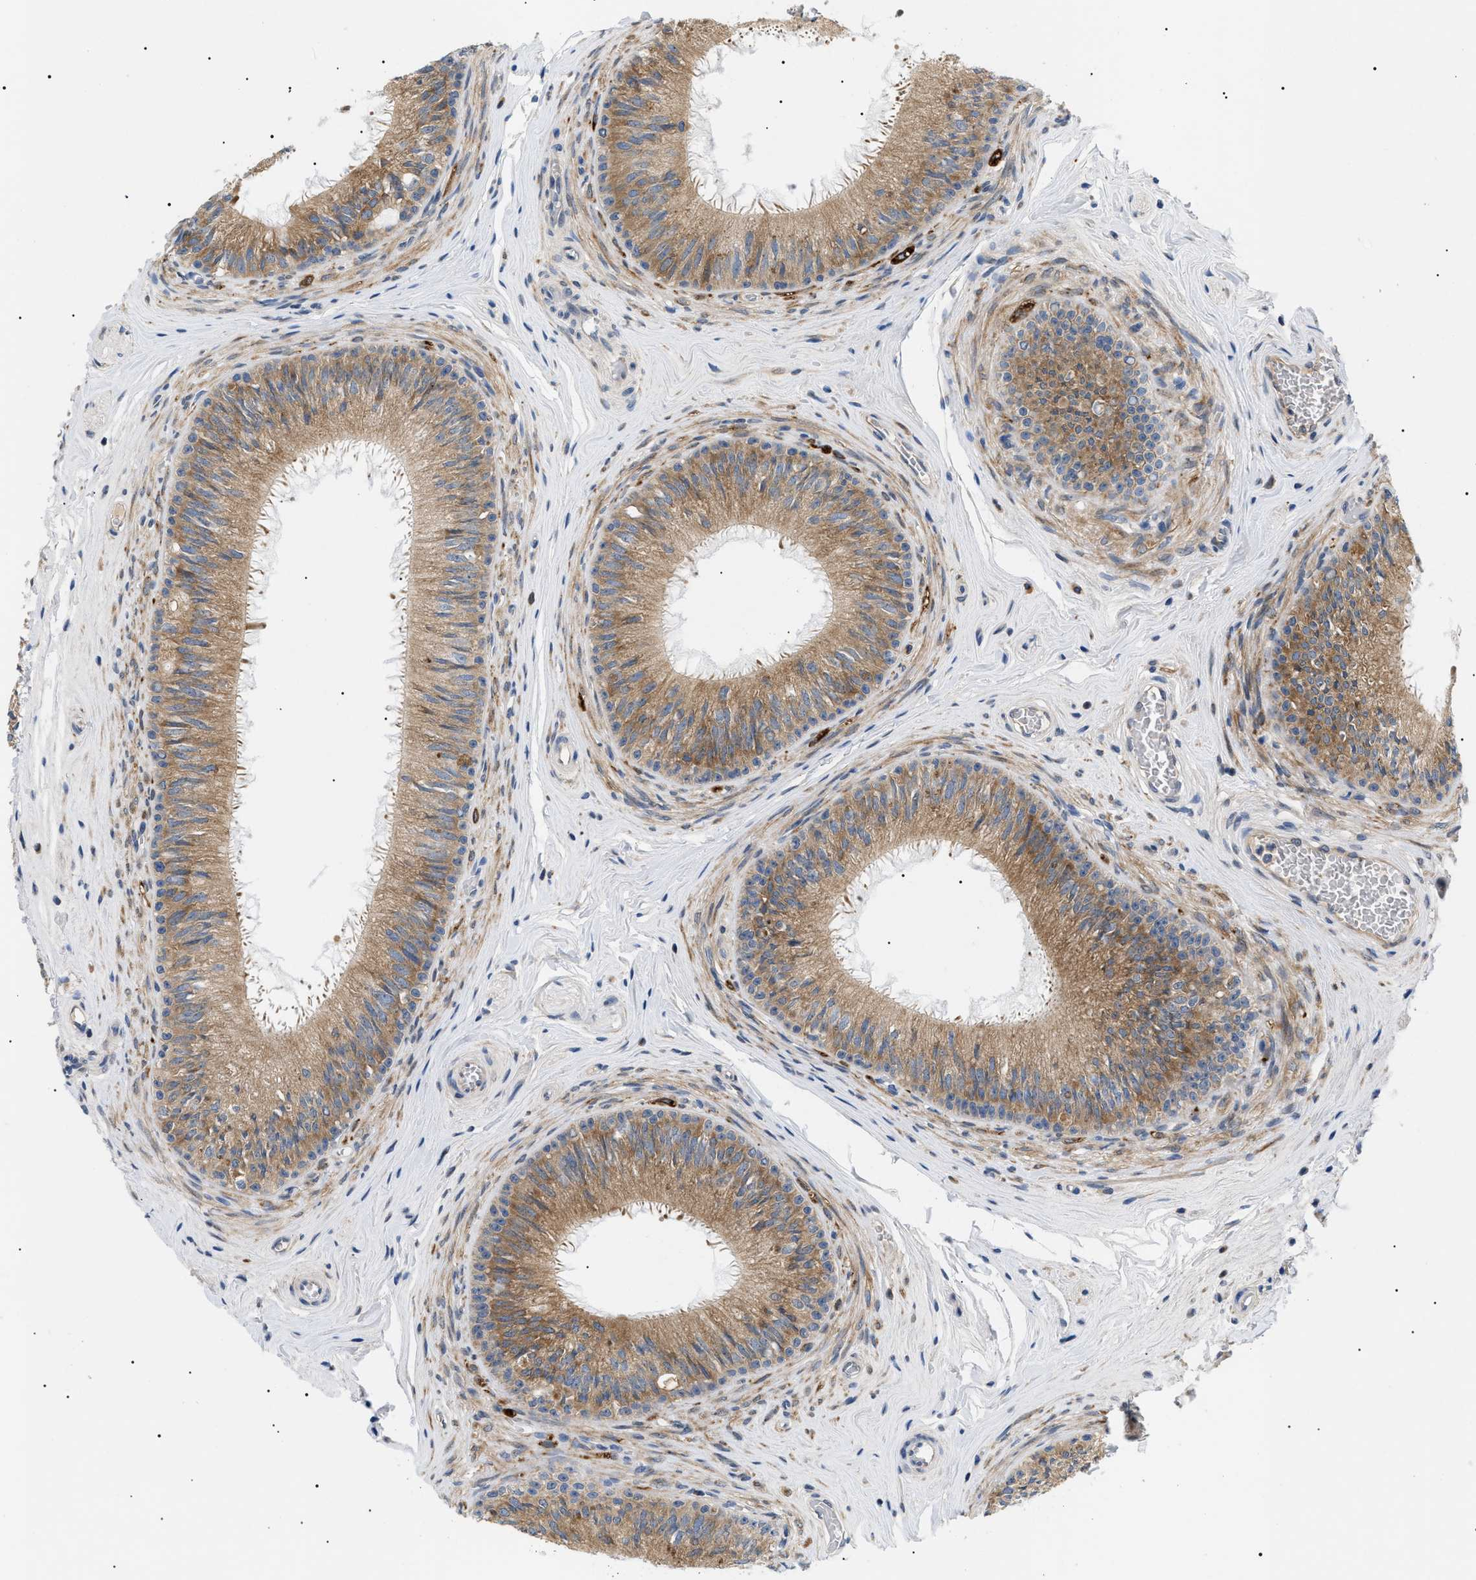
{"staining": {"intensity": "moderate", "quantity": ">75%", "location": "cytoplasmic/membranous"}, "tissue": "epididymis", "cell_type": "Glandular cells", "image_type": "normal", "snomed": [{"axis": "morphology", "description": "Normal tissue, NOS"}, {"axis": "topography", "description": "Testis"}, {"axis": "topography", "description": "Epididymis"}], "caption": "Moderate cytoplasmic/membranous protein expression is present in approximately >75% of glandular cells in epididymis. (brown staining indicates protein expression, while blue staining denotes nuclei).", "gene": "DERL1", "patient": {"sex": "male", "age": 36}}